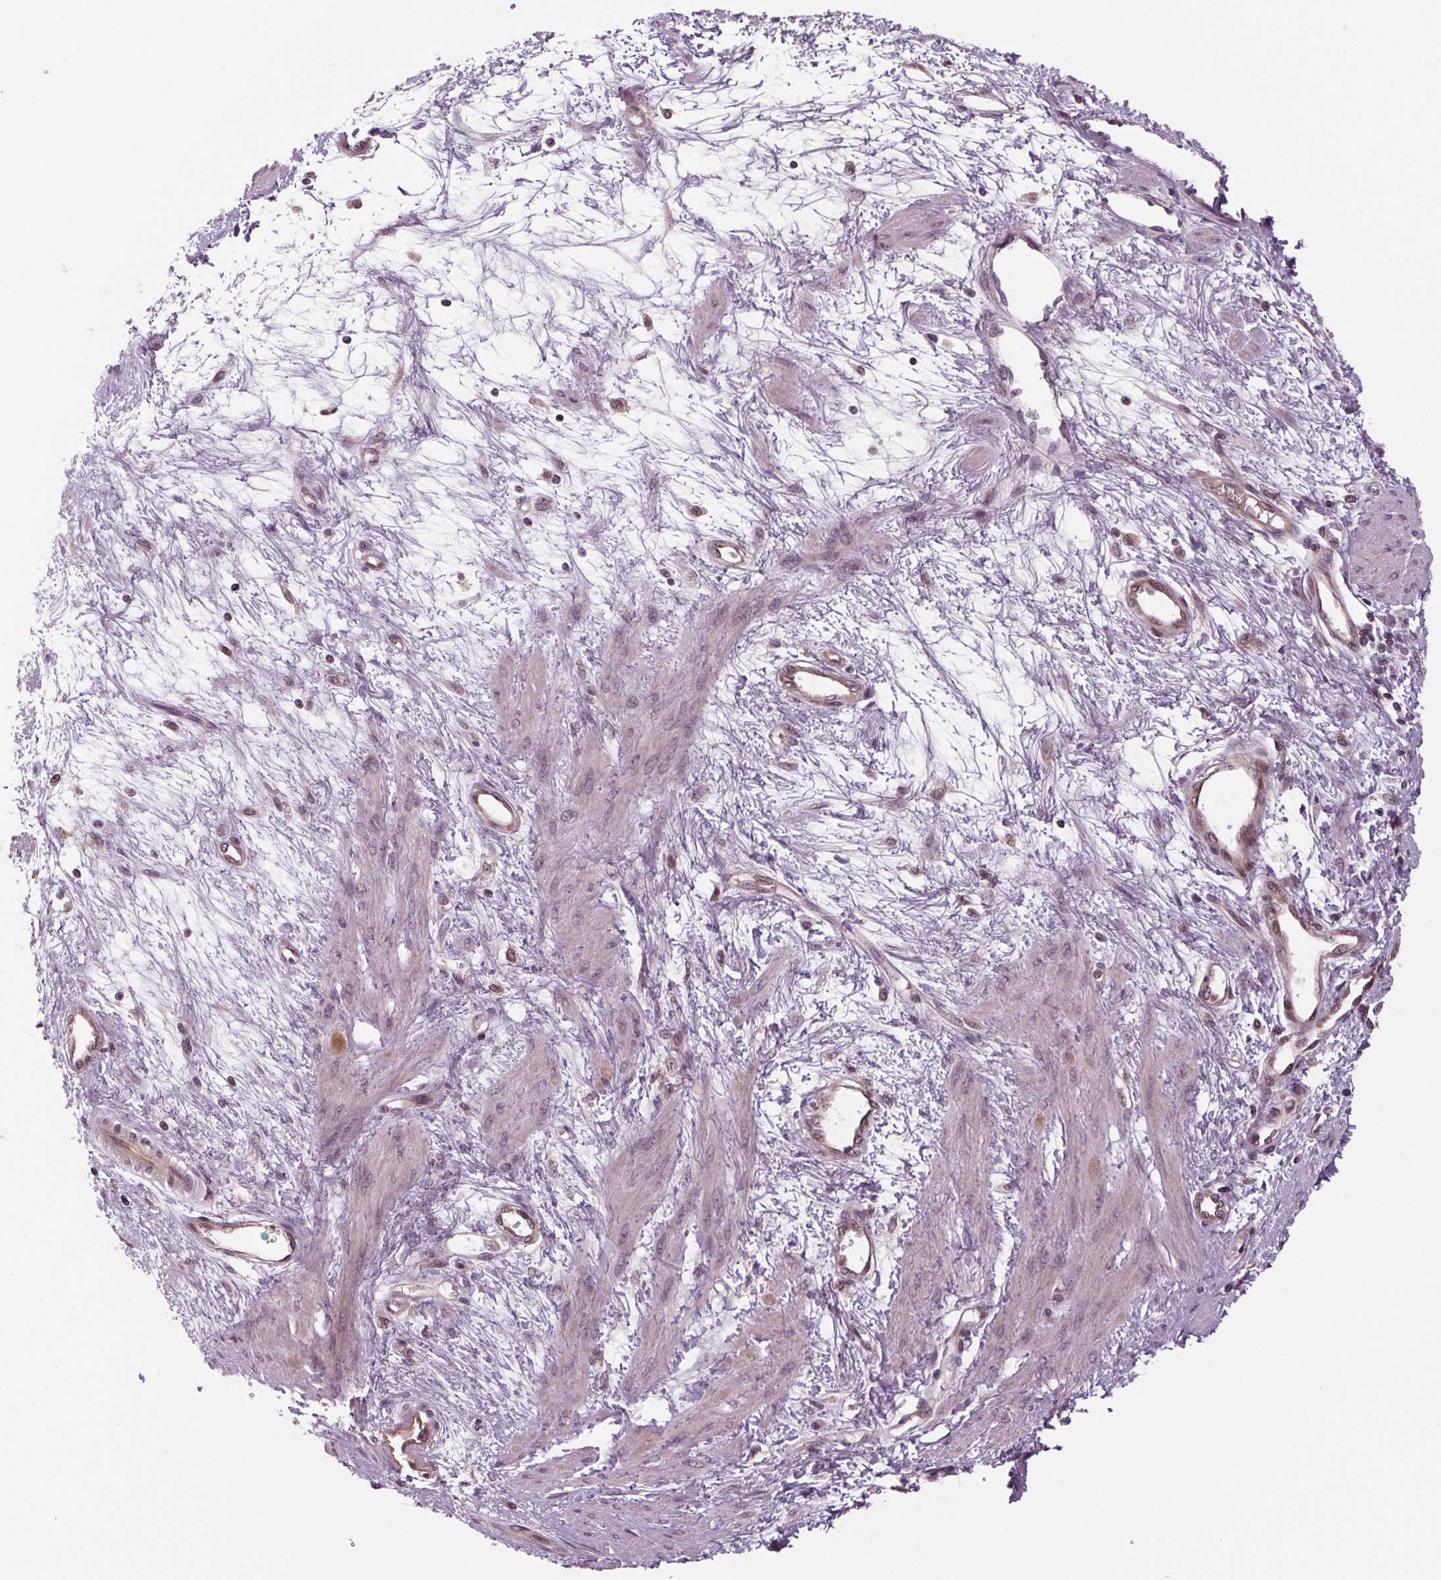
{"staining": {"intensity": "weak", "quantity": "25%-75%", "location": "nuclear"}, "tissue": "smooth muscle", "cell_type": "Smooth muscle cells", "image_type": "normal", "snomed": [{"axis": "morphology", "description": "Normal tissue, NOS"}, {"axis": "topography", "description": "Smooth muscle"}, {"axis": "topography", "description": "Uterus"}], "caption": "A high-resolution histopathology image shows immunohistochemistry staining of normal smooth muscle, which displays weak nuclear staining in approximately 25%-75% of smooth muscle cells.", "gene": "STAT3", "patient": {"sex": "female", "age": 39}}